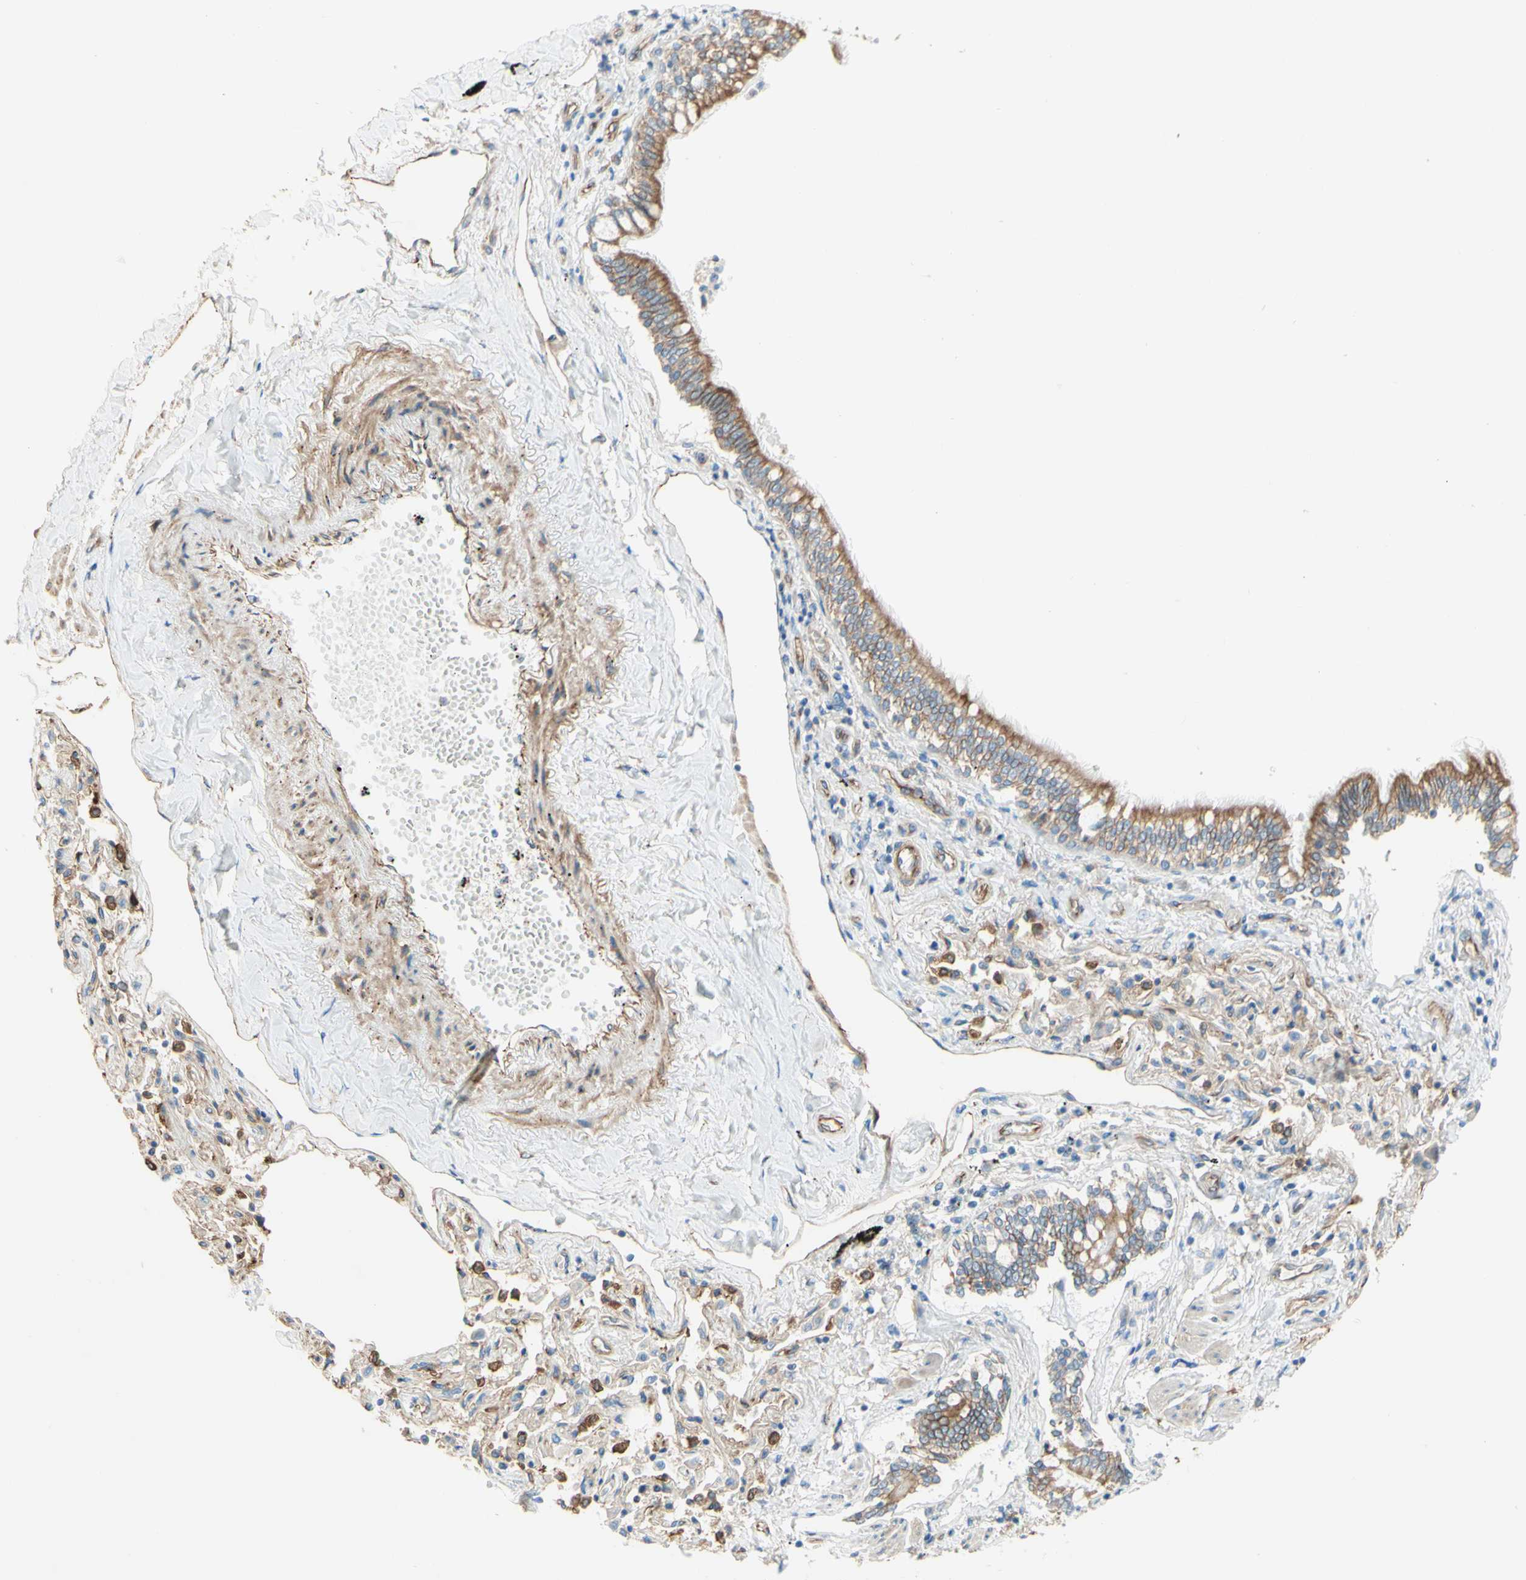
{"staining": {"intensity": "moderate", "quantity": ">75%", "location": "cytoplasmic/membranous"}, "tissue": "bronchus", "cell_type": "Respiratory epithelial cells", "image_type": "normal", "snomed": [{"axis": "morphology", "description": "Normal tissue, NOS"}, {"axis": "topography", "description": "Bronchus"}, {"axis": "topography", "description": "Lung"}], "caption": "Moderate cytoplasmic/membranous staining is seen in approximately >75% of respiratory epithelial cells in normal bronchus.", "gene": "ENDOD1", "patient": {"sex": "male", "age": 64}}